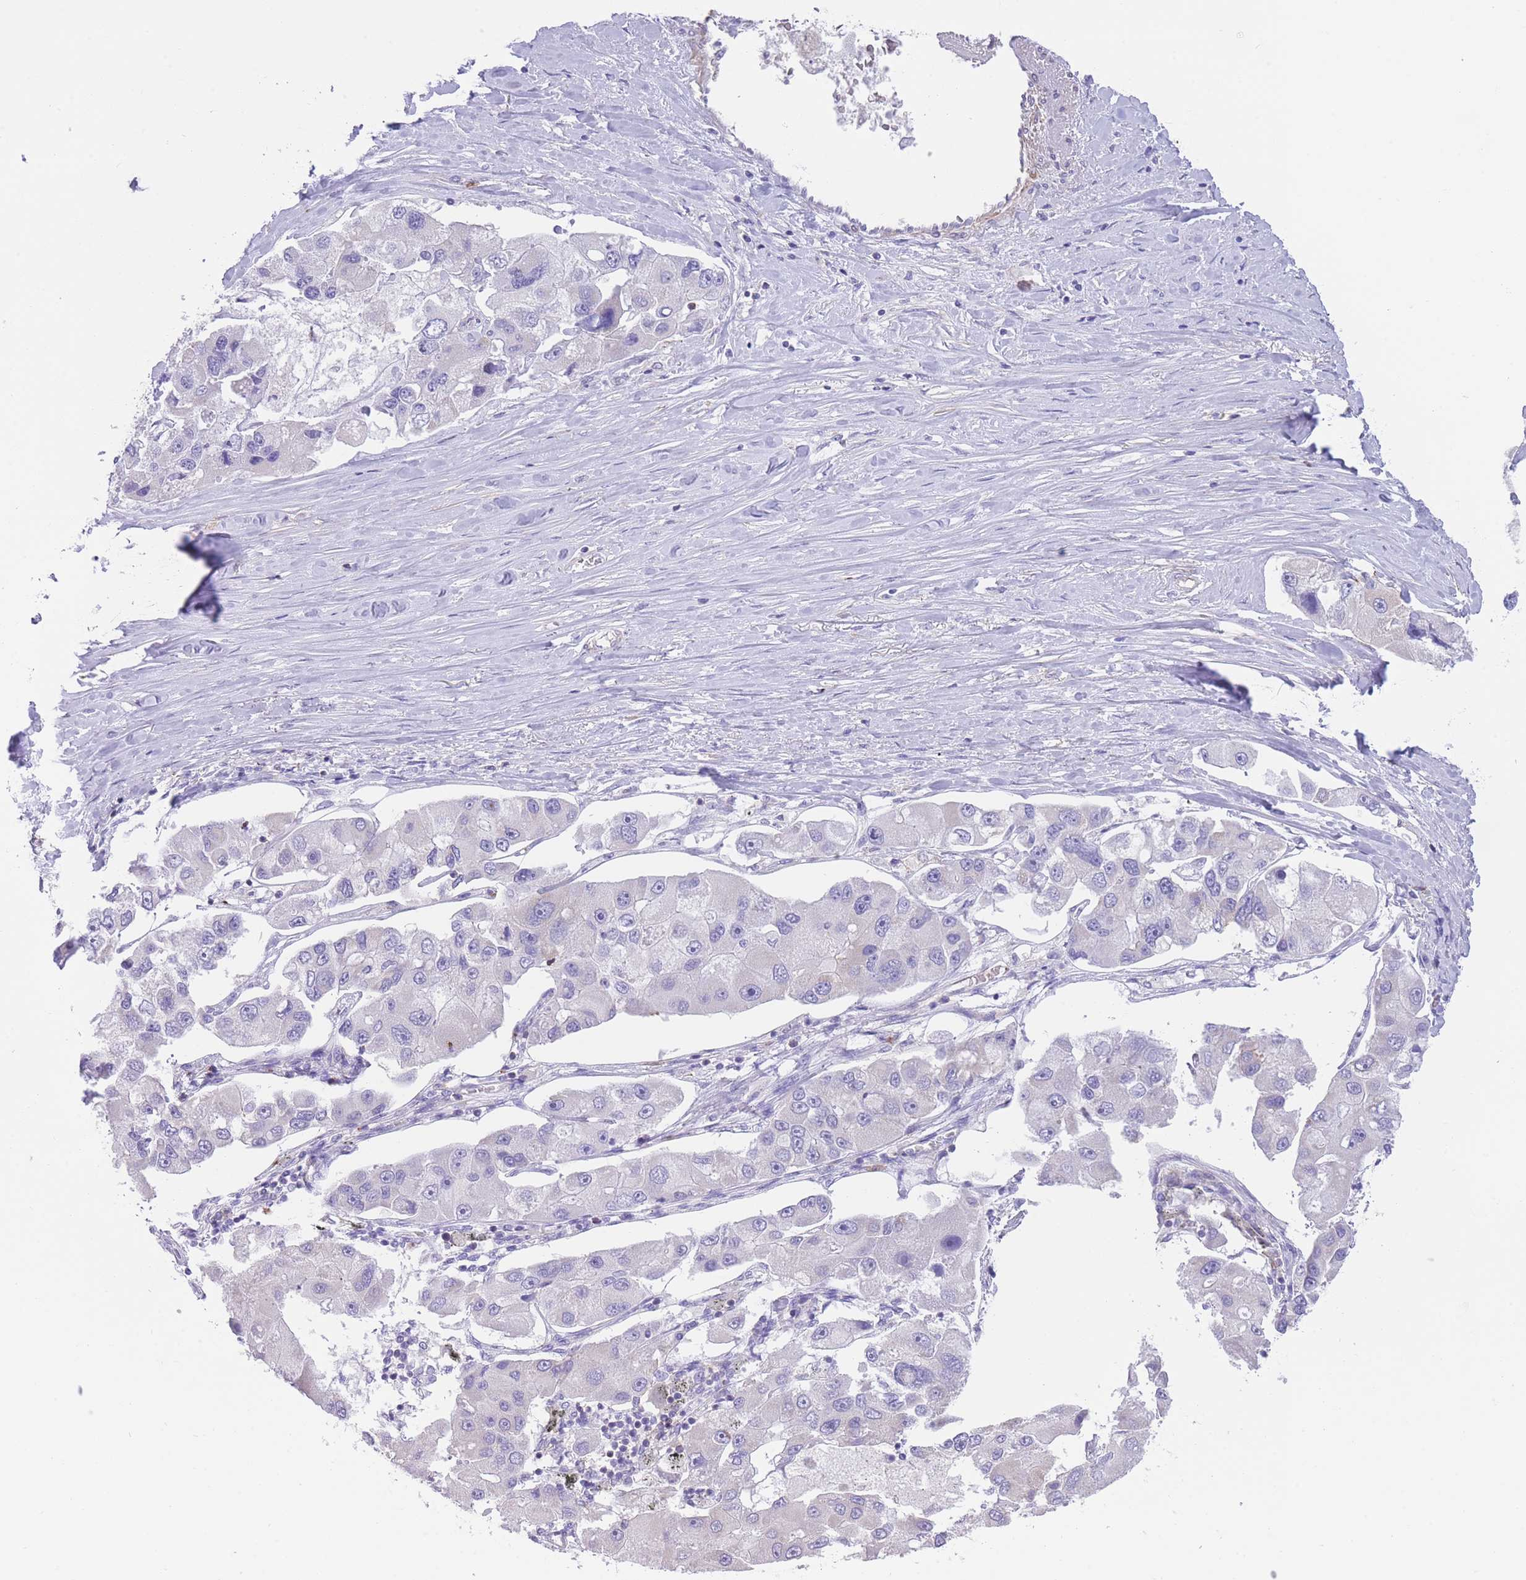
{"staining": {"intensity": "negative", "quantity": "none", "location": "none"}, "tissue": "lung cancer", "cell_type": "Tumor cells", "image_type": "cancer", "snomed": [{"axis": "morphology", "description": "Adenocarcinoma, NOS"}, {"axis": "topography", "description": "Lung"}], "caption": "Tumor cells show no significant protein expression in lung cancer.", "gene": "LDB3", "patient": {"sex": "female", "age": 54}}